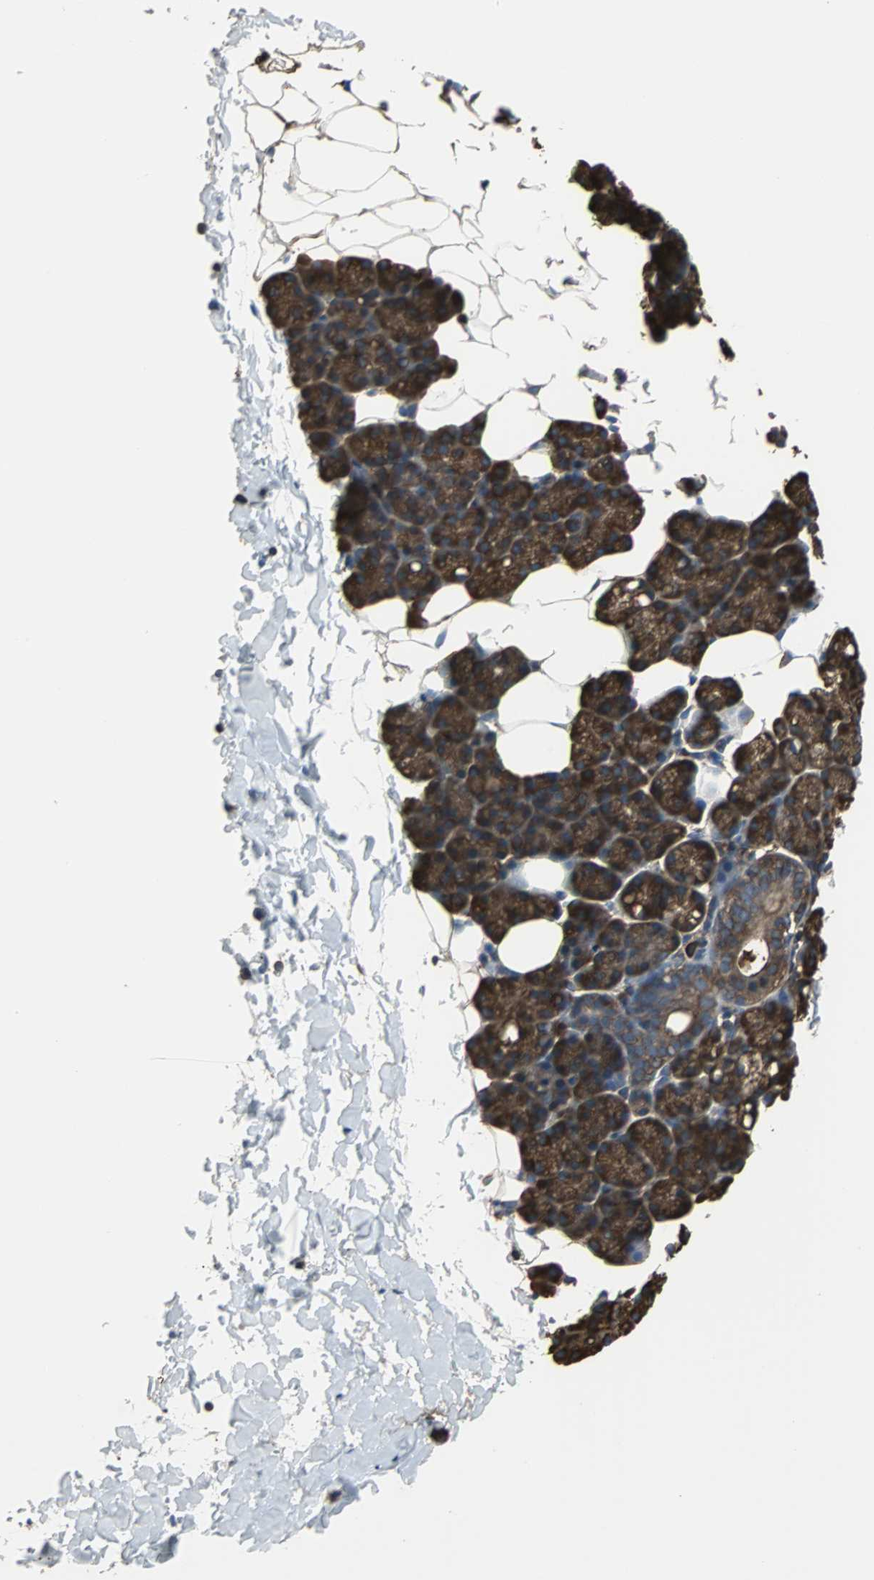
{"staining": {"intensity": "strong", "quantity": ">75%", "location": "cytoplasmic/membranous"}, "tissue": "salivary gland", "cell_type": "Glandular cells", "image_type": "normal", "snomed": [{"axis": "morphology", "description": "Normal tissue, NOS"}, {"axis": "topography", "description": "Lymph node"}, {"axis": "topography", "description": "Salivary gland"}], "caption": "Salivary gland stained for a protein displays strong cytoplasmic/membranous positivity in glandular cells. (IHC, brightfield microscopy, high magnification).", "gene": "ACTN1", "patient": {"sex": "male", "age": 8}}